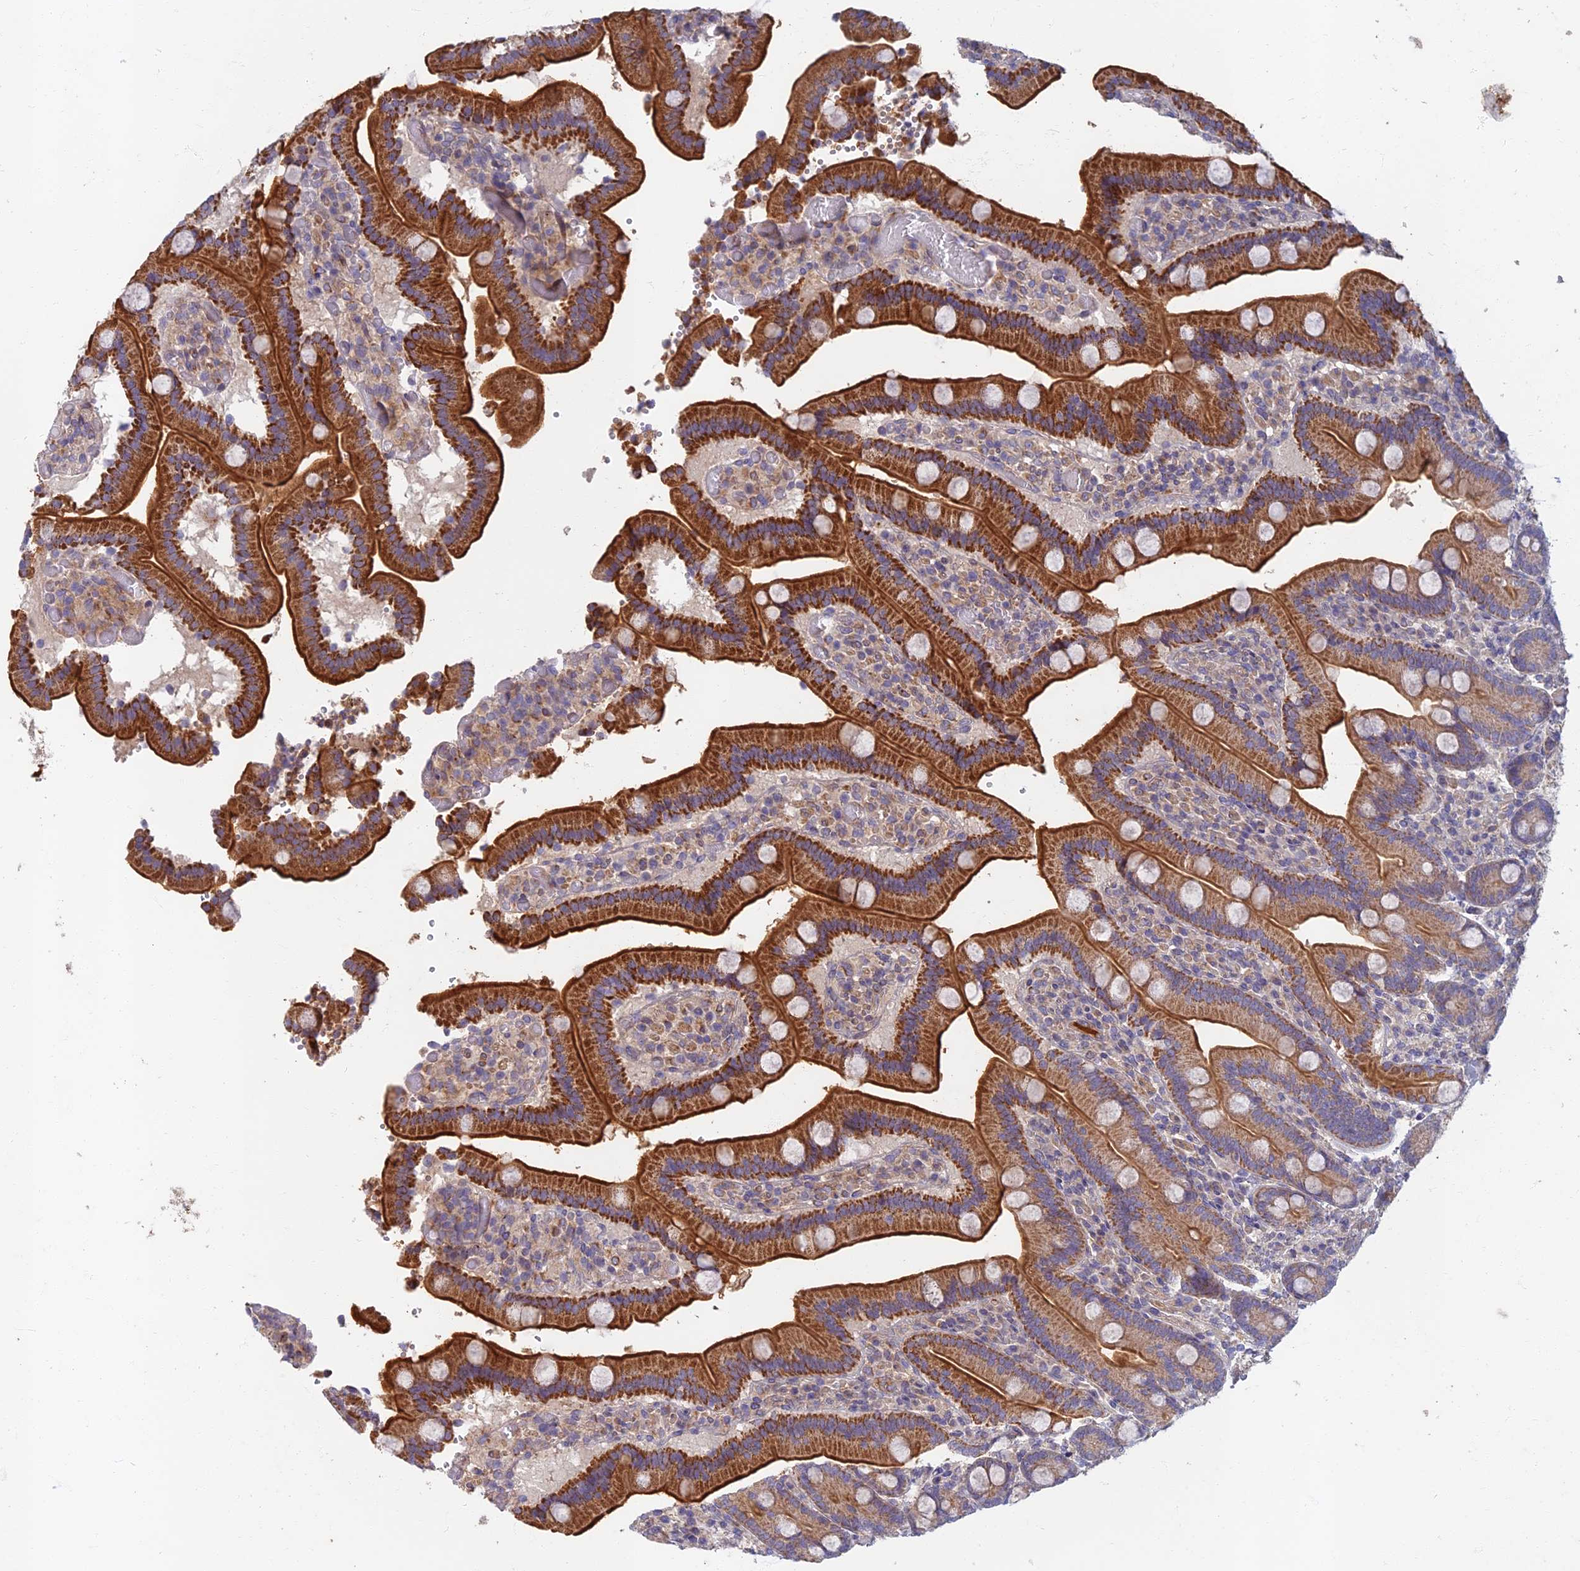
{"staining": {"intensity": "strong", "quantity": ">75%", "location": "cytoplasmic/membranous"}, "tissue": "duodenum", "cell_type": "Glandular cells", "image_type": "normal", "snomed": [{"axis": "morphology", "description": "Normal tissue, NOS"}, {"axis": "topography", "description": "Duodenum"}], "caption": "Duodenum stained with DAB (3,3'-diaminobenzidine) immunohistochemistry exhibits high levels of strong cytoplasmic/membranous staining in about >75% of glandular cells.", "gene": "SOGA1", "patient": {"sex": "female", "age": 62}}